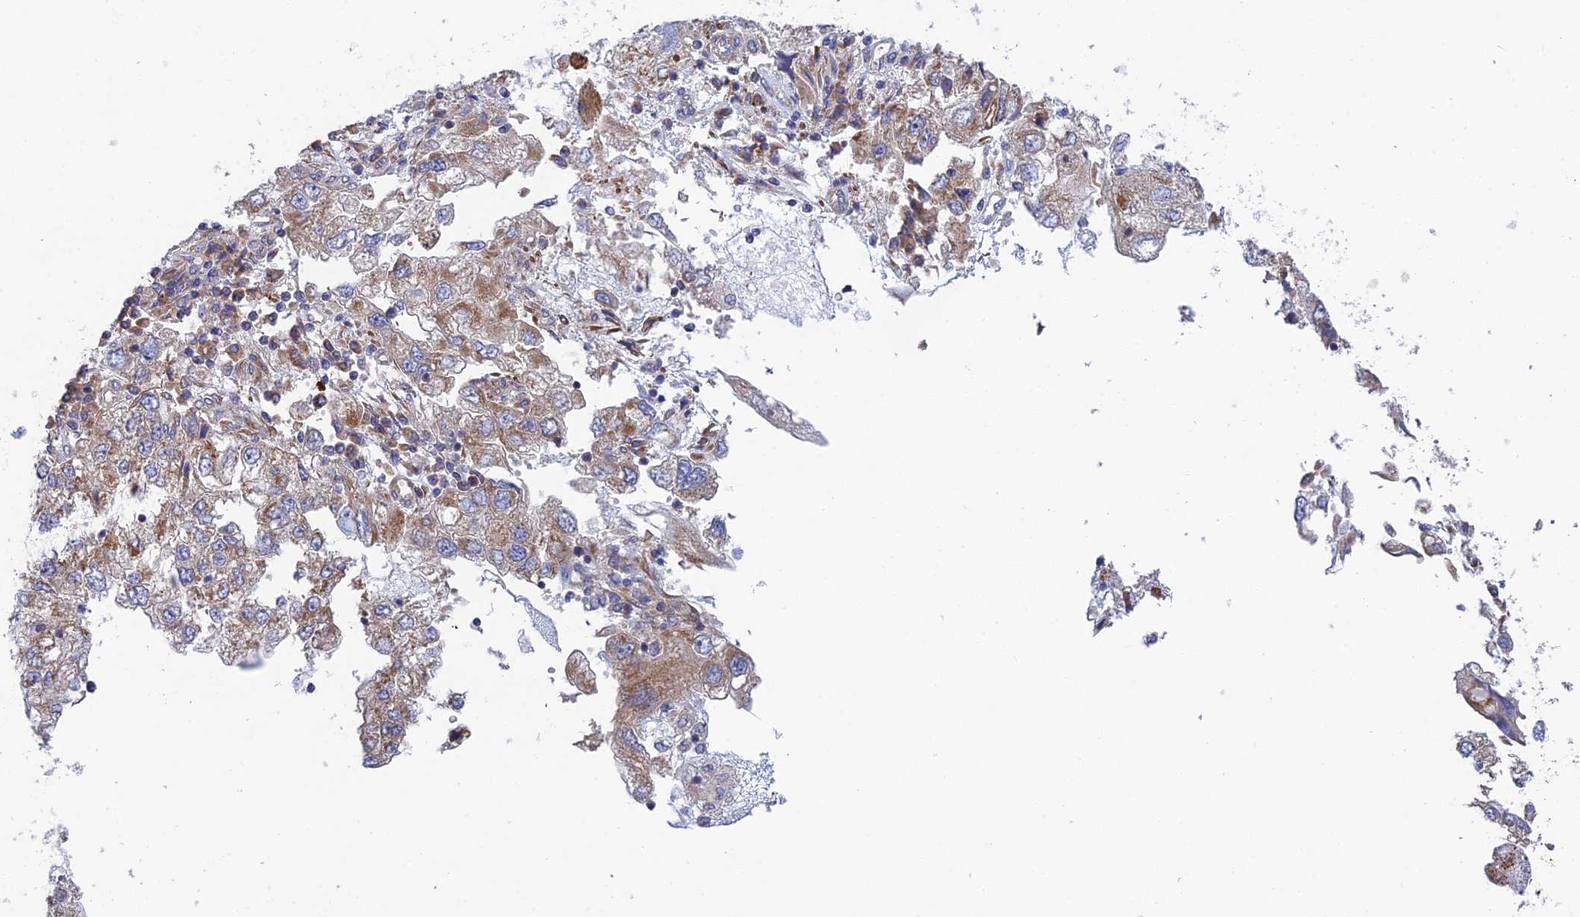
{"staining": {"intensity": "moderate", "quantity": "25%-75%", "location": "cytoplasmic/membranous"}, "tissue": "endometrial cancer", "cell_type": "Tumor cells", "image_type": "cancer", "snomed": [{"axis": "morphology", "description": "Adenocarcinoma, NOS"}, {"axis": "topography", "description": "Endometrium"}], "caption": "Endometrial adenocarcinoma stained with a brown dye shows moderate cytoplasmic/membranous positive expression in about 25%-75% of tumor cells.", "gene": "INCA1", "patient": {"sex": "female", "age": 49}}